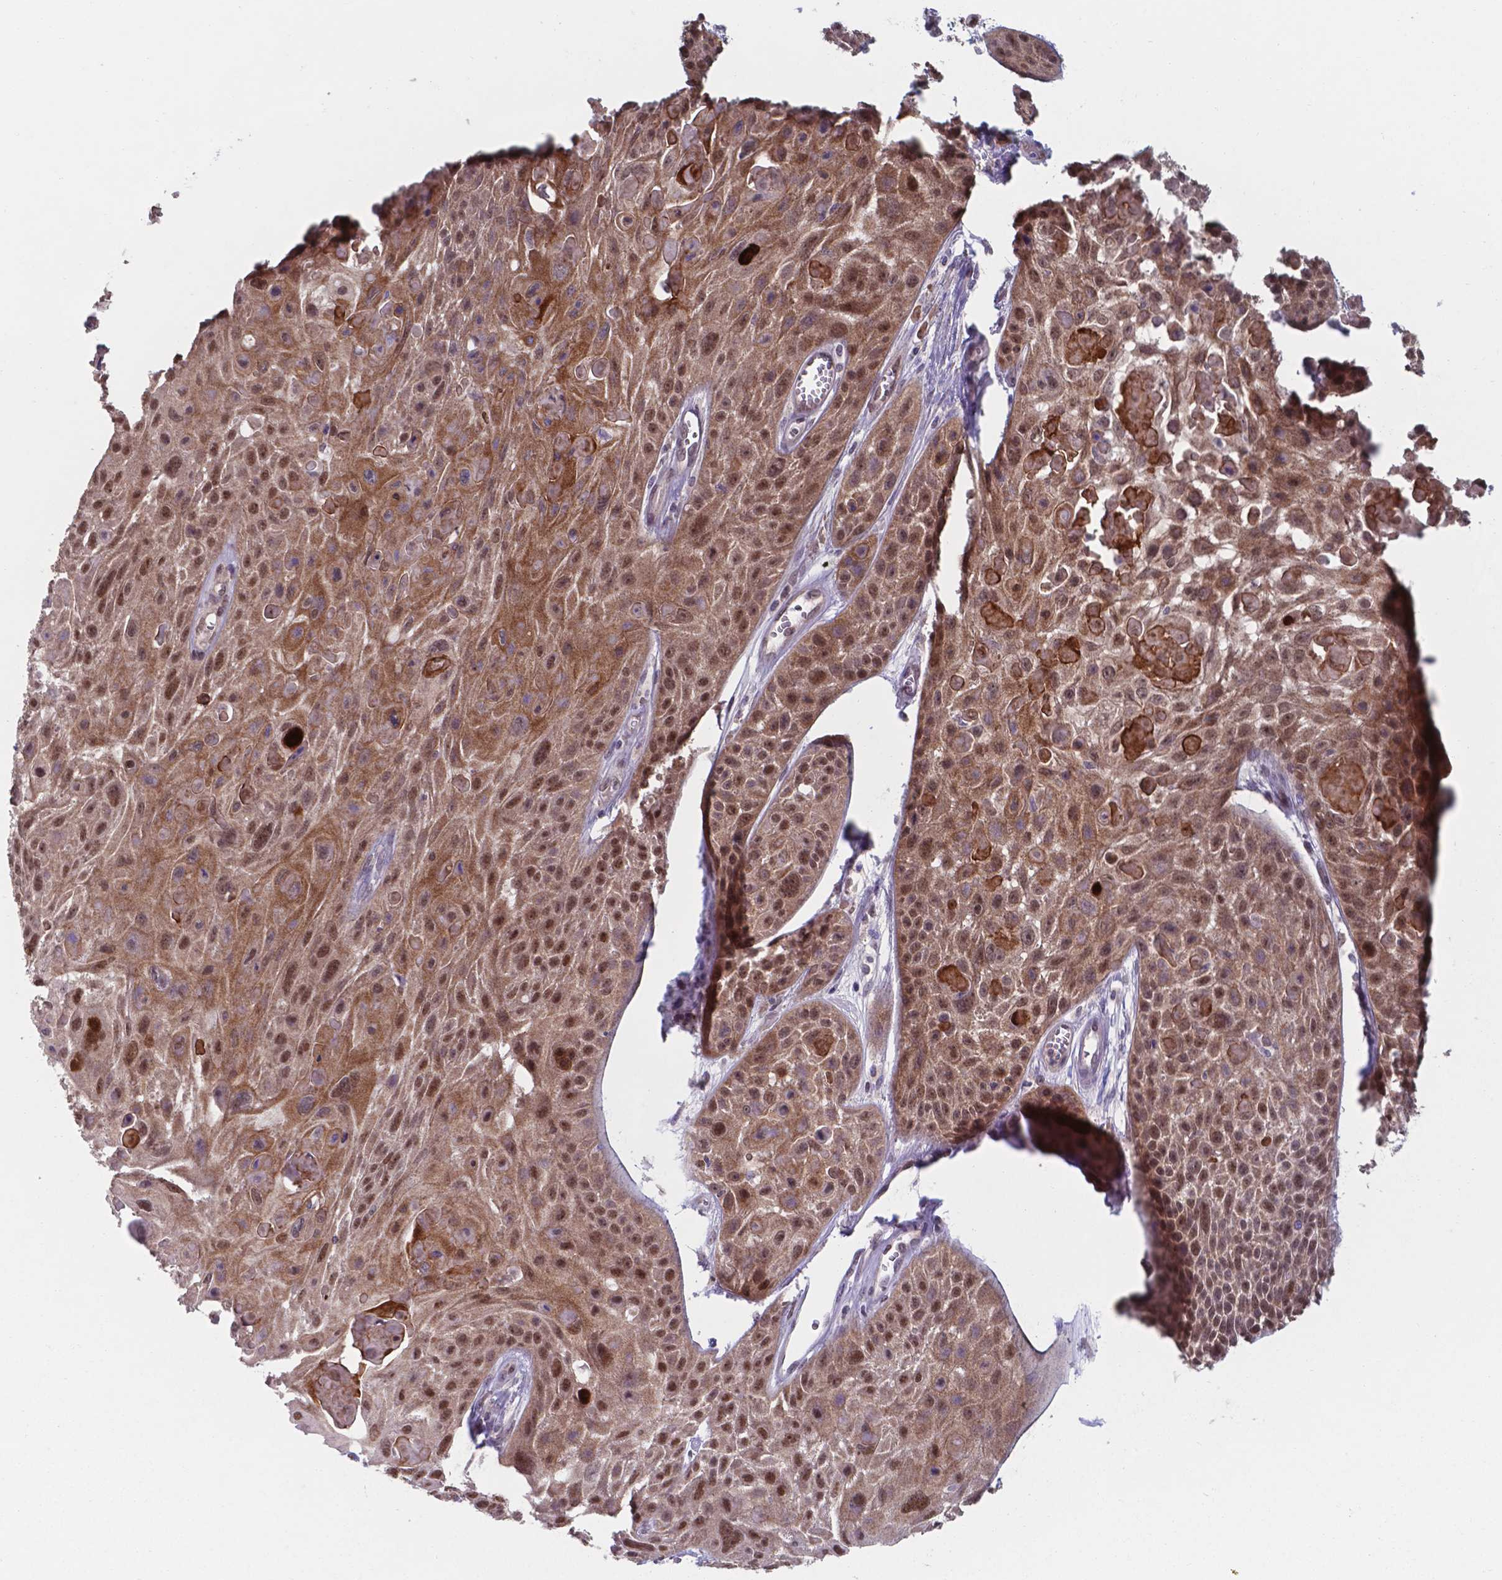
{"staining": {"intensity": "moderate", "quantity": ">75%", "location": "cytoplasmic/membranous,nuclear"}, "tissue": "skin cancer", "cell_type": "Tumor cells", "image_type": "cancer", "snomed": [{"axis": "morphology", "description": "Squamous cell carcinoma, NOS"}, {"axis": "topography", "description": "Skin"}, {"axis": "topography", "description": "Anal"}], "caption": "The immunohistochemical stain shows moderate cytoplasmic/membranous and nuclear positivity in tumor cells of skin squamous cell carcinoma tissue.", "gene": "UBE2E2", "patient": {"sex": "female", "age": 75}}